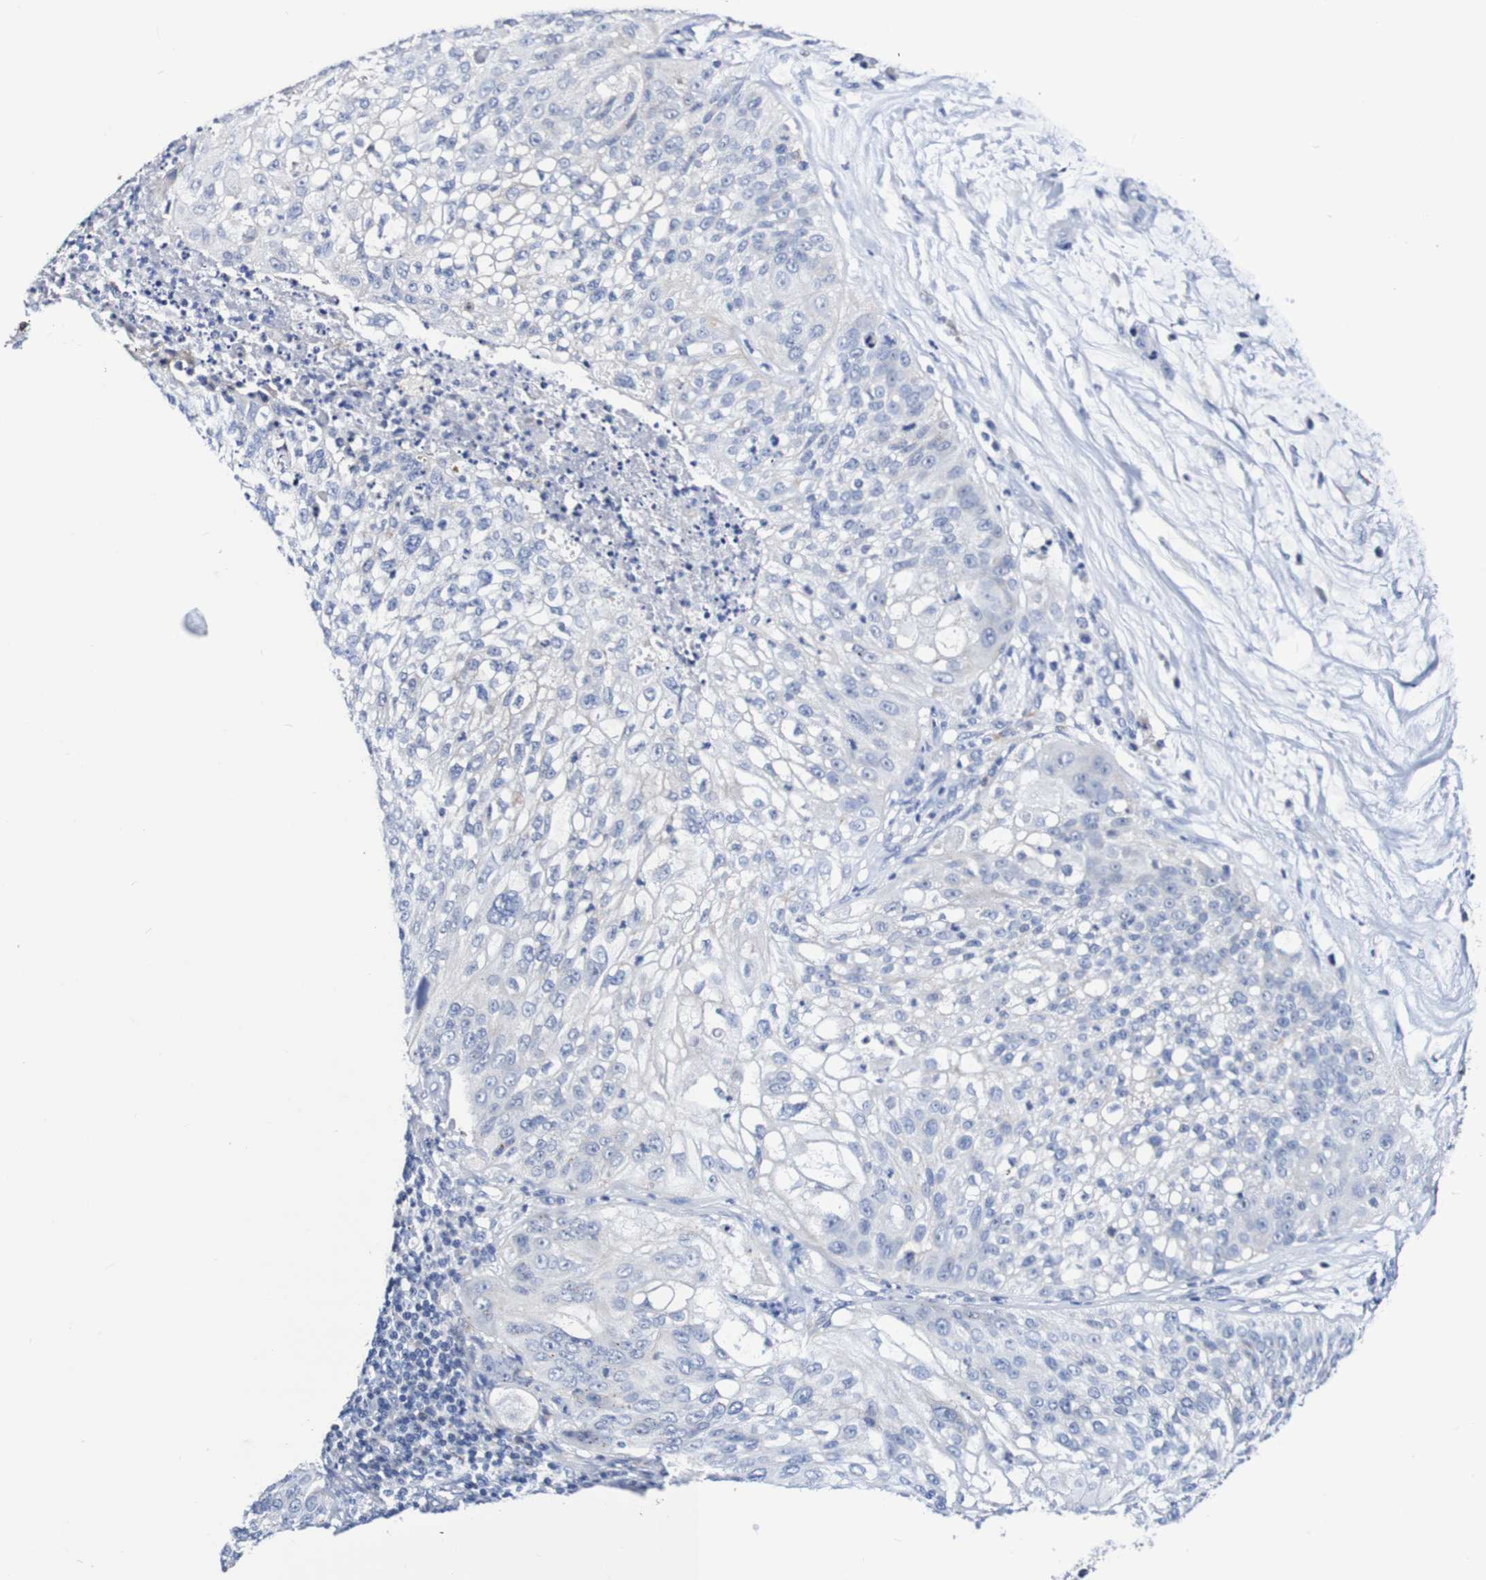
{"staining": {"intensity": "negative", "quantity": "none", "location": "none"}, "tissue": "lung cancer", "cell_type": "Tumor cells", "image_type": "cancer", "snomed": [{"axis": "morphology", "description": "Inflammation, NOS"}, {"axis": "morphology", "description": "Squamous cell carcinoma, NOS"}, {"axis": "topography", "description": "Lymph node"}, {"axis": "topography", "description": "Soft tissue"}, {"axis": "topography", "description": "Lung"}], "caption": "High power microscopy histopathology image of an immunohistochemistry image of lung squamous cell carcinoma, revealing no significant expression in tumor cells.", "gene": "SEZ6", "patient": {"sex": "male", "age": 66}}